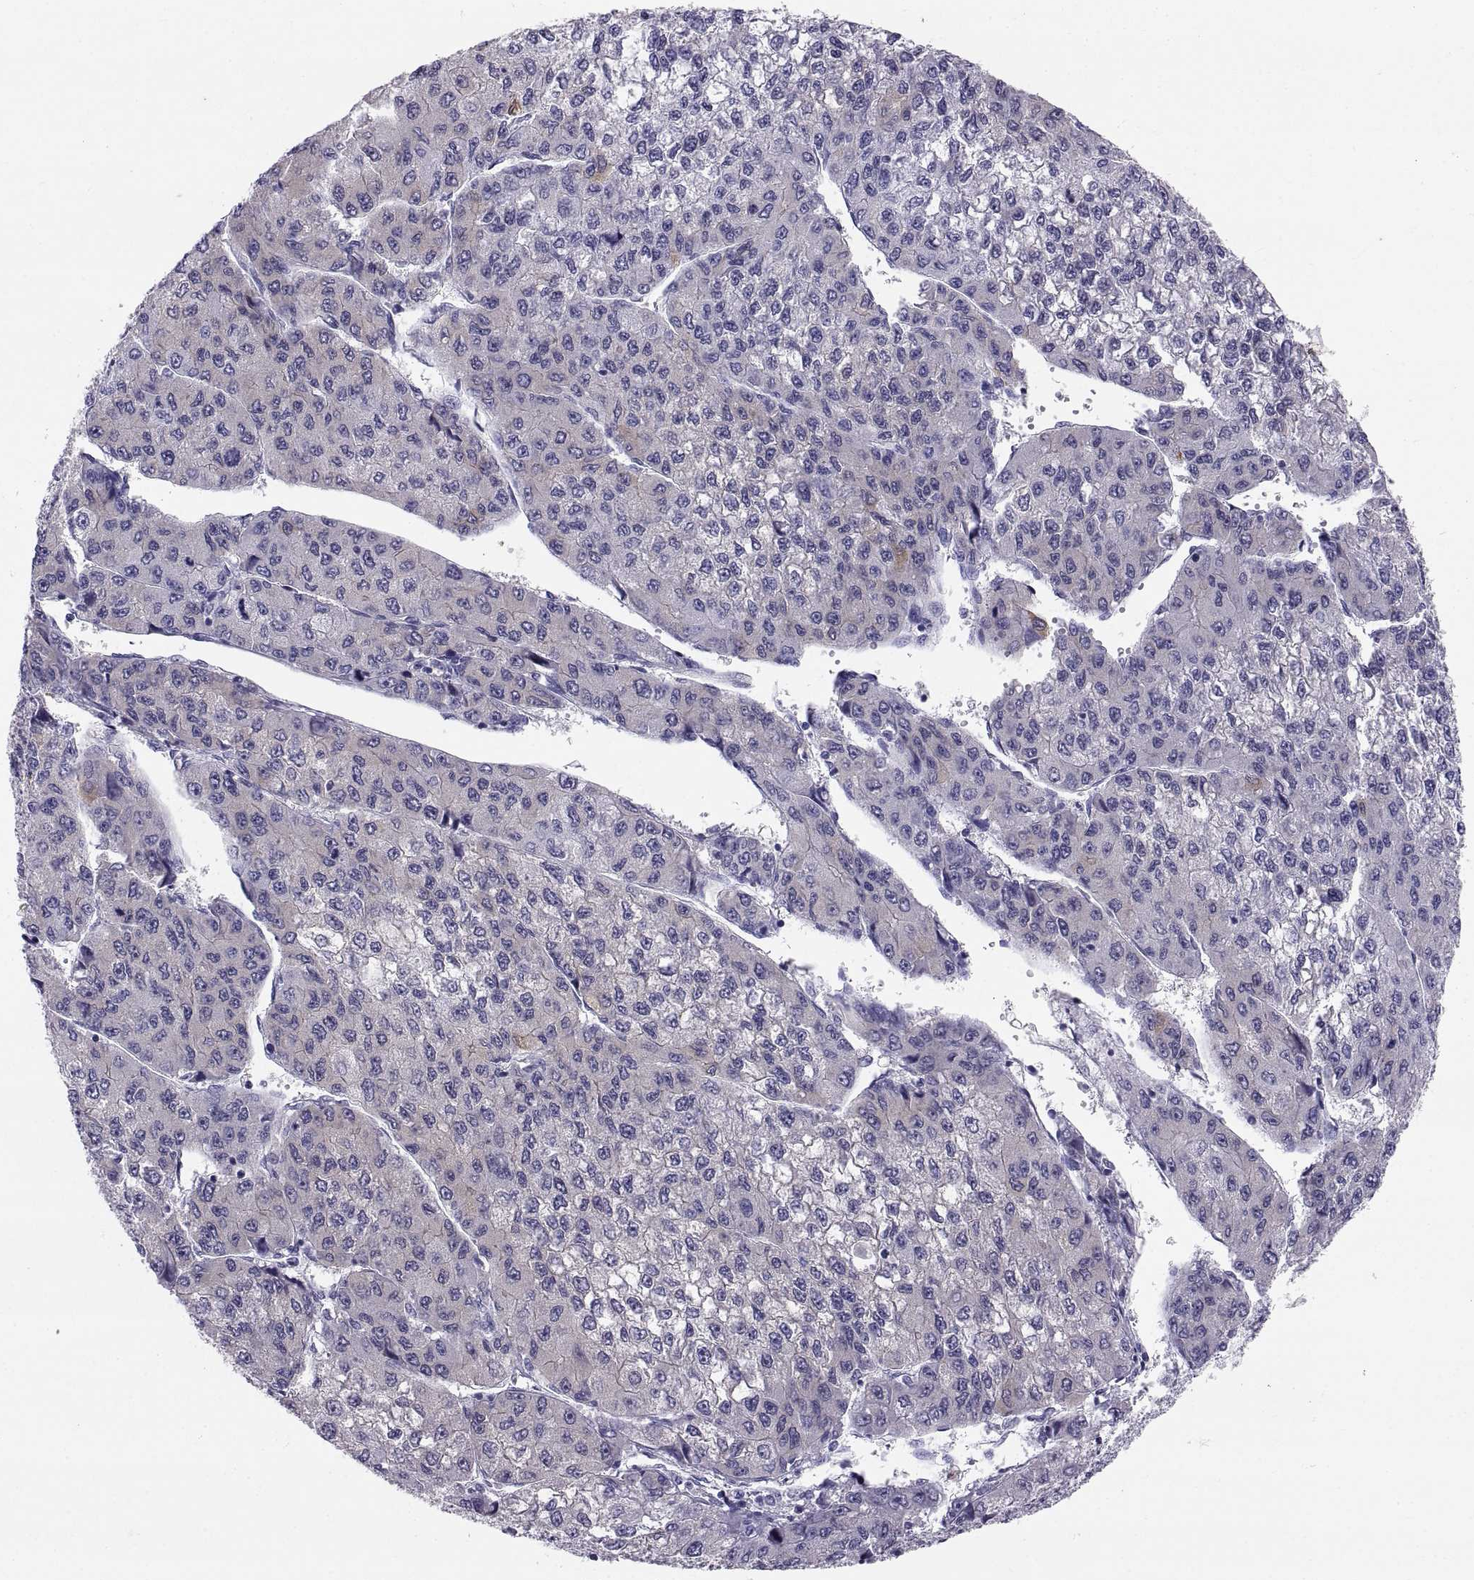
{"staining": {"intensity": "negative", "quantity": "none", "location": "none"}, "tissue": "liver cancer", "cell_type": "Tumor cells", "image_type": "cancer", "snomed": [{"axis": "morphology", "description": "Carcinoma, Hepatocellular, NOS"}, {"axis": "topography", "description": "Liver"}], "caption": "The image exhibits no significant positivity in tumor cells of liver cancer.", "gene": "CT47A10", "patient": {"sex": "female", "age": 66}}